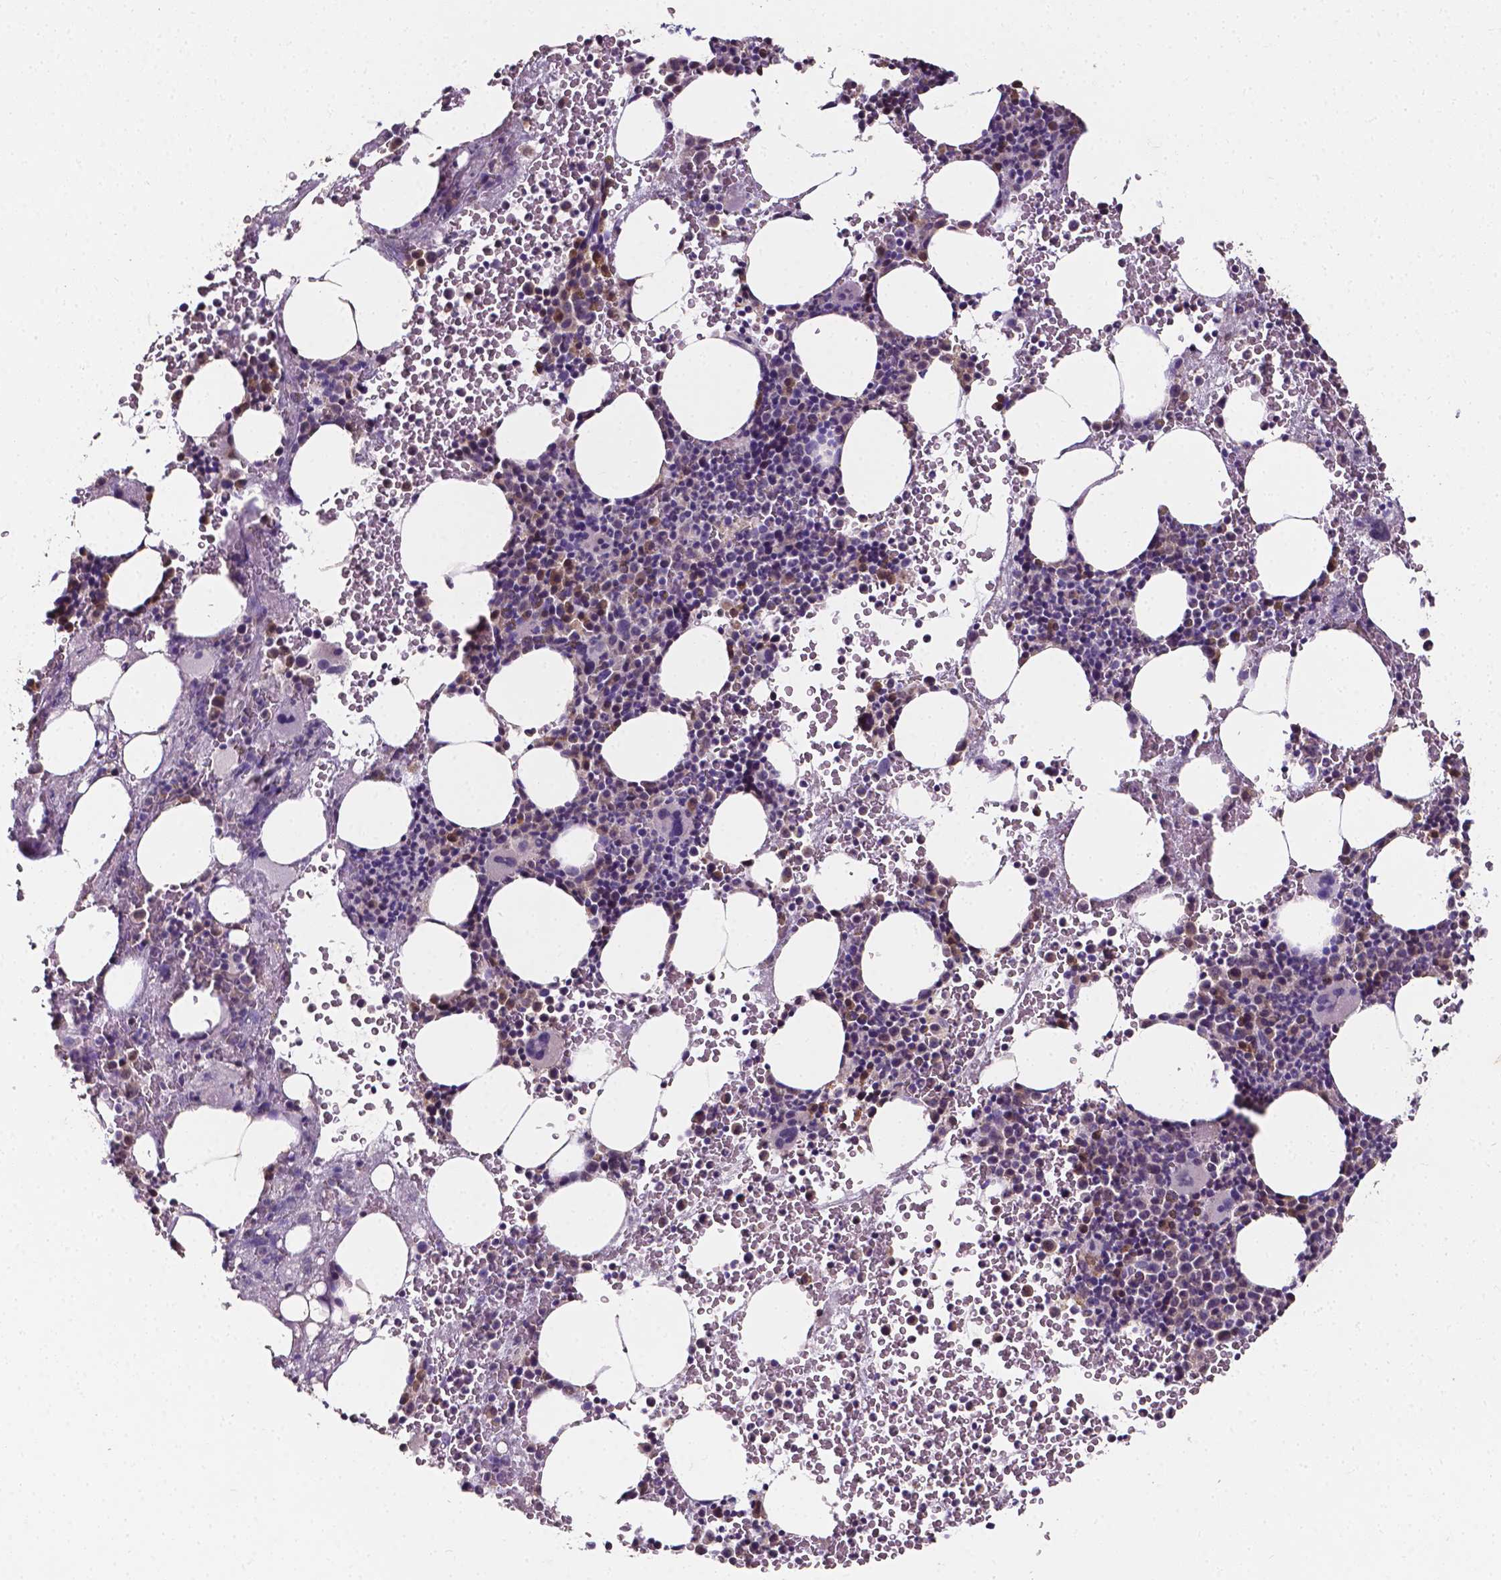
{"staining": {"intensity": "moderate", "quantity": "<25%", "location": "cytoplasmic/membranous,nuclear"}, "tissue": "bone marrow", "cell_type": "Hematopoietic cells", "image_type": "normal", "snomed": [{"axis": "morphology", "description": "Normal tissue, NOS"}, {"axis": "topography", "description": "Bone marrow"}], "caption": "This is an image of IHC staining of benign bone marrow, which shows moderate staining in the cytoplasmic/membranous,nuclear of hematopoietic cells.", "gene": "PSAT1", "patient": {"sex": "female", "age": 56}}